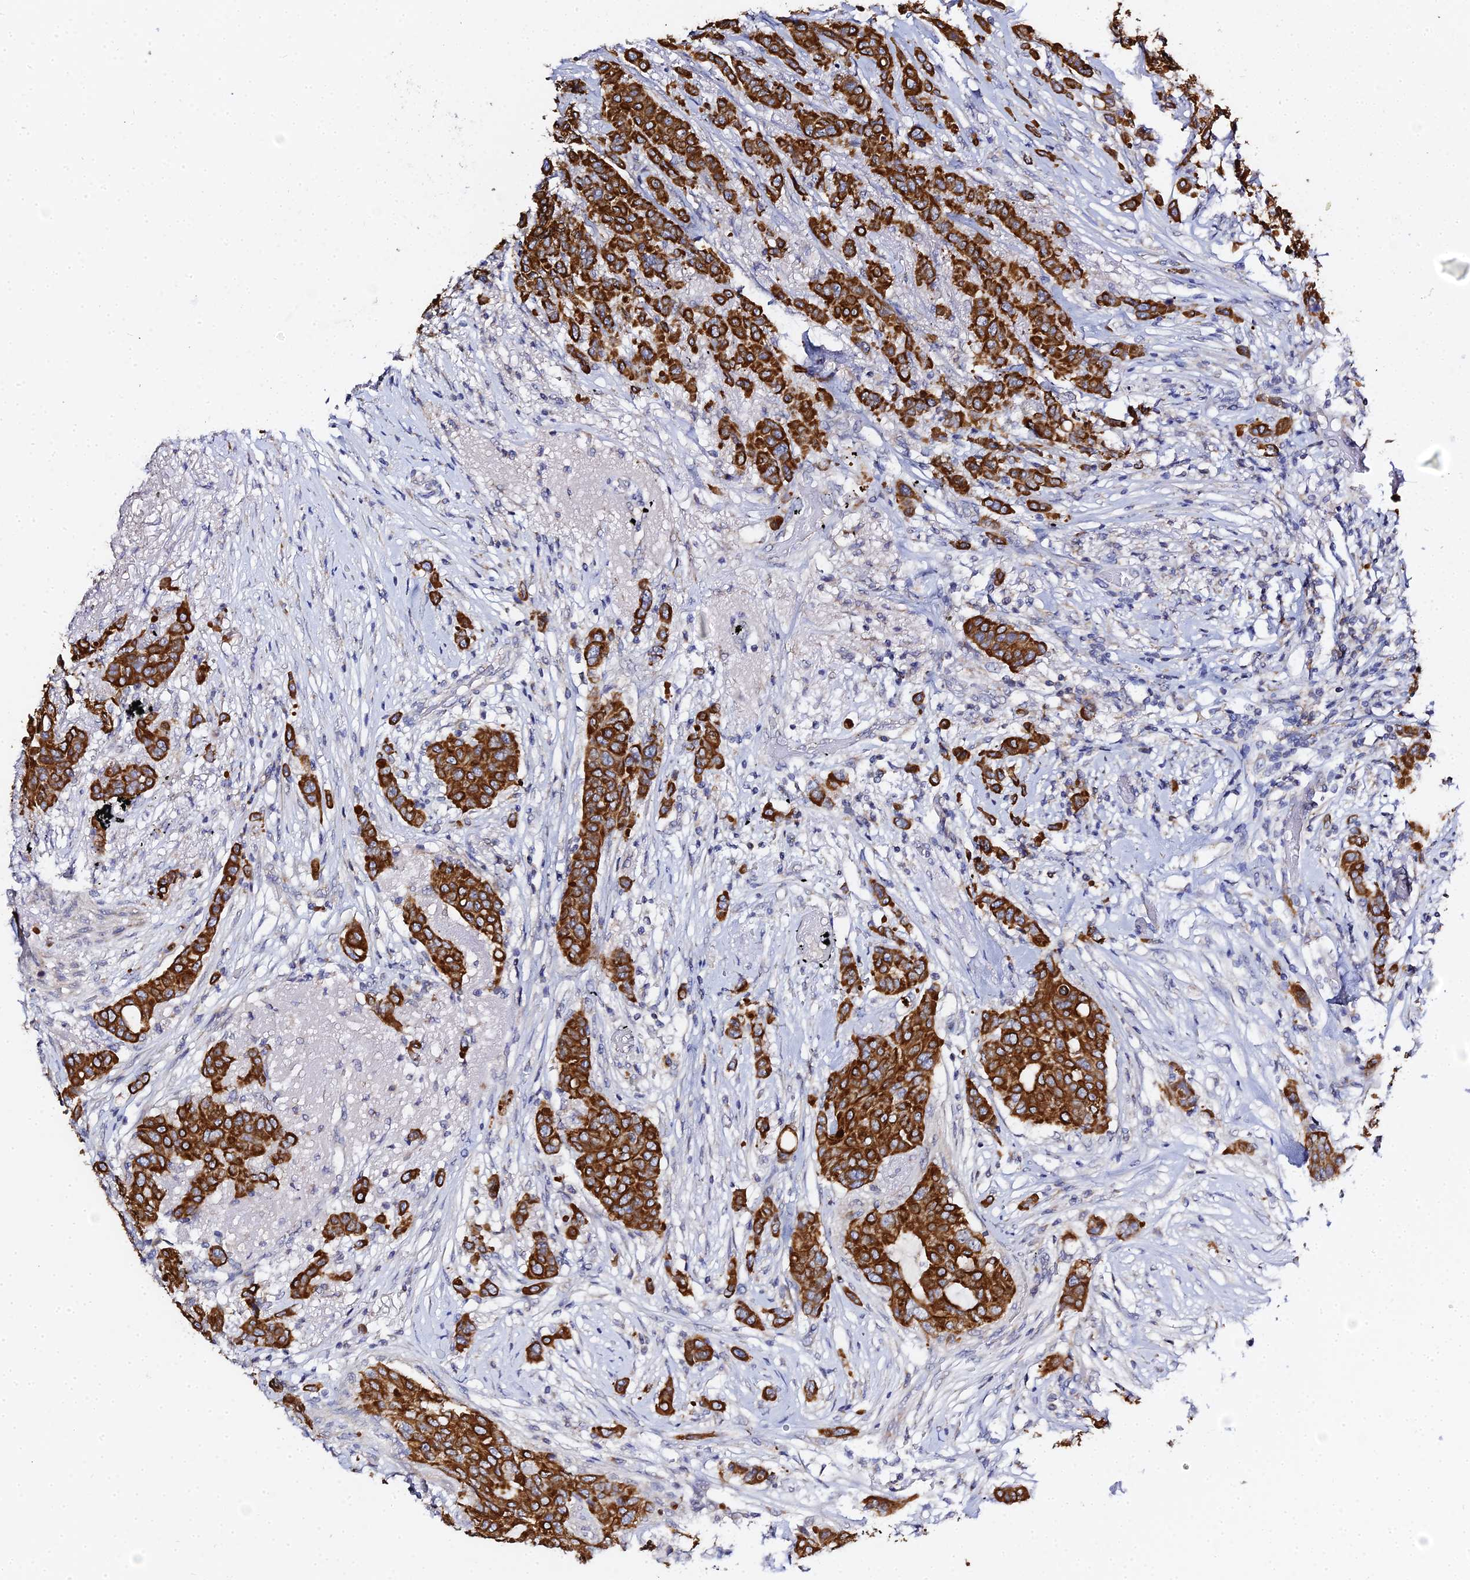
{"staining": {"intensity": "strong", "quantity": ">75%", "location": "cytoplasmic/membranous"}, "tissue": "breast cancer", "cell_type": "Tumor cells", "image_type": "cancer", "snomed": [{"axis": "morphology", "description": "Lobular carcinoma"}, {"axis": "topography", "description": "Breast"}], "caption": "Breast cancer stained with immunohistochemistry (IHC) demonstrates strong cytoplasmic/membranous staining in about >75% of tumor cells. Nuclei are stained in blue.", "gene": "ZXDA", "patient": {"sex": "female", "age": 51}}